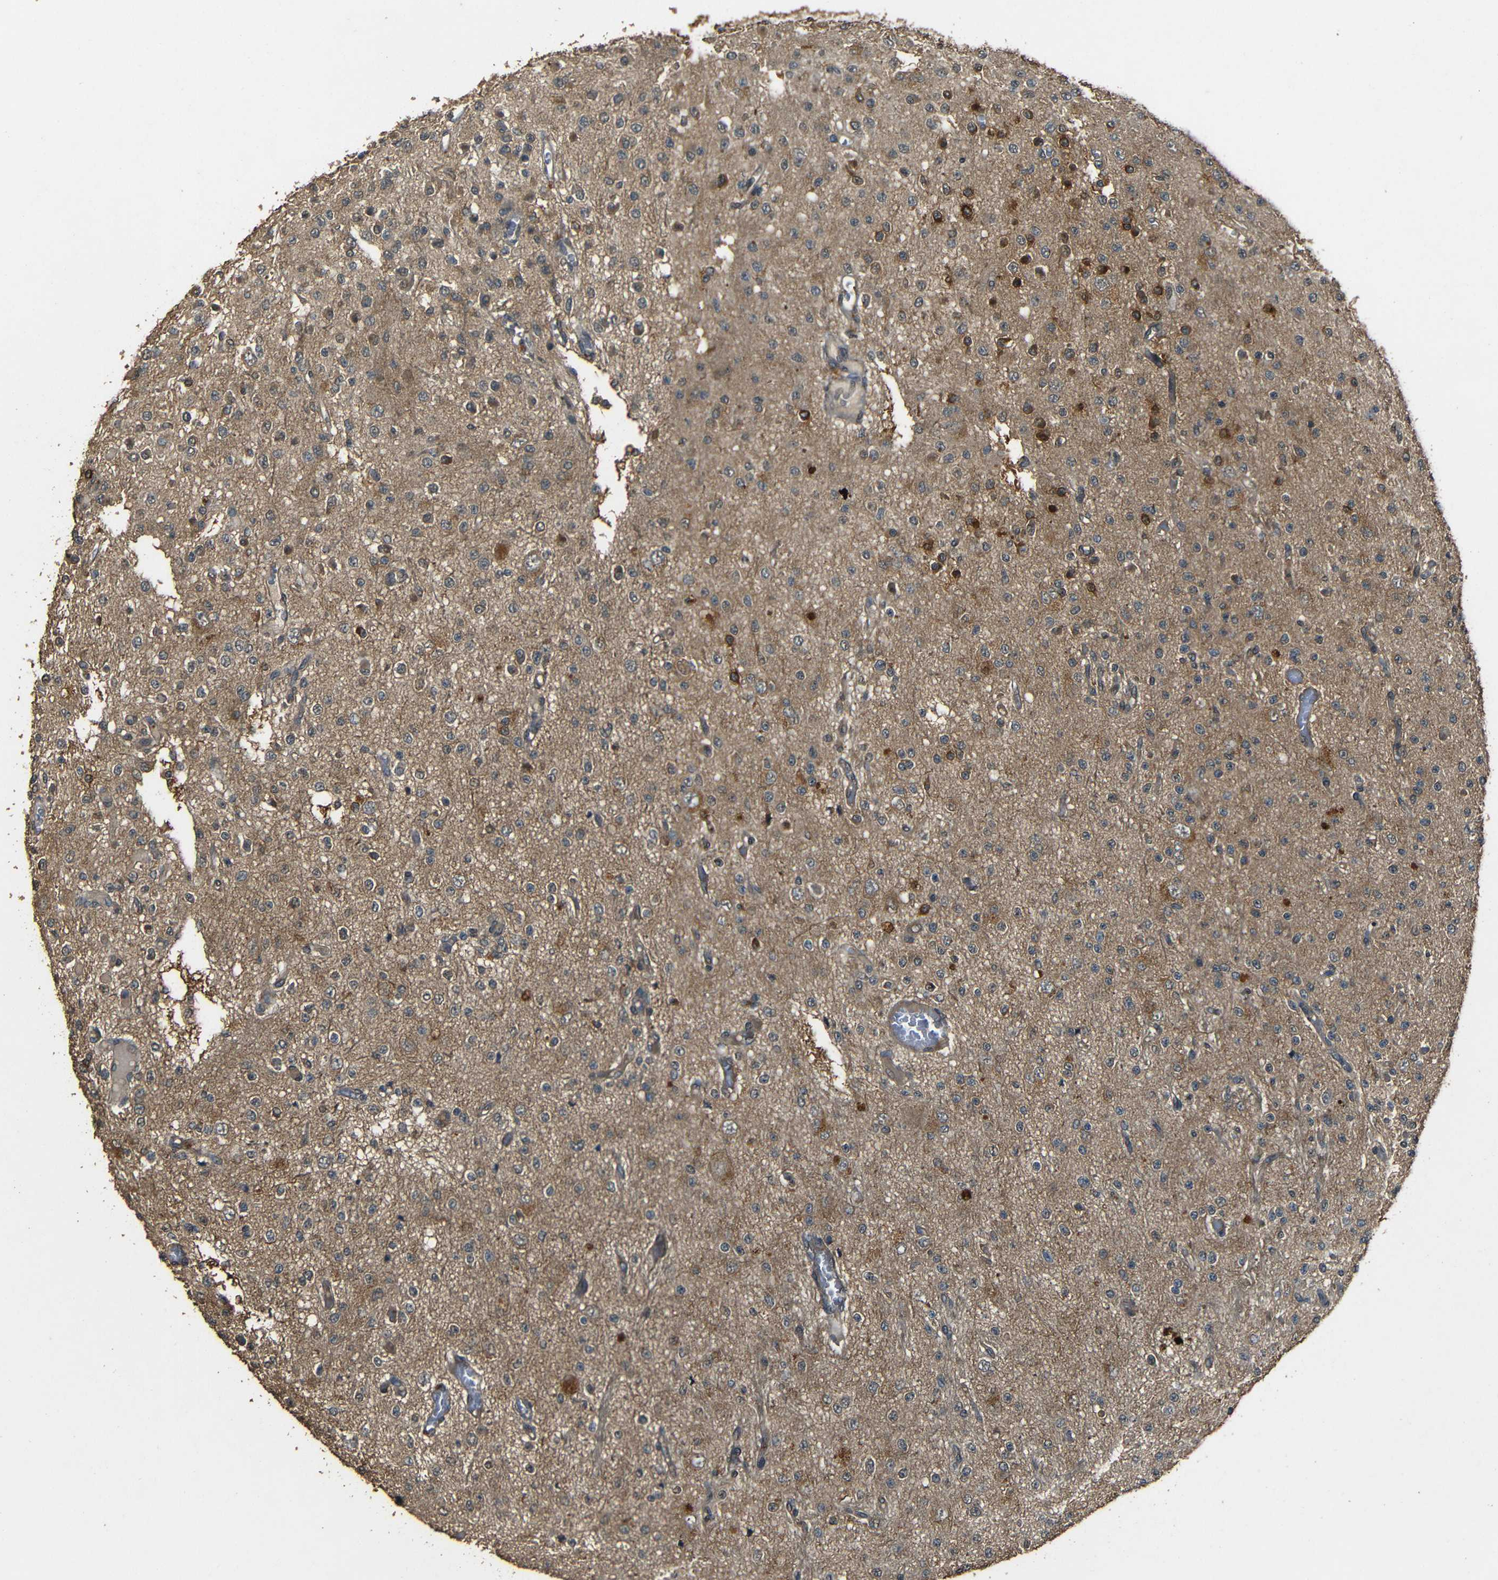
{"staining": {"intensity": "moderate", "quantity": "25%-75%", "location": "cytoplasmic/membranous"}, "tissue": "glioma", "cell_type": "Tumor cells", "image_type": "cancer", "snomed": [{"axis": "morphology", "description": "Glioma, malignant, Low grade"}, {"axis": "topography", "description": "Brain"}], "caption": "Immunohistochemistry (IHC) of human glioma reveals medium levels of moderate cytoplasmic/membranous staining in about 25%-75% of tumor cells.", "gene": "PDE5A", "patient": {"sex": "male", "age": 38}}